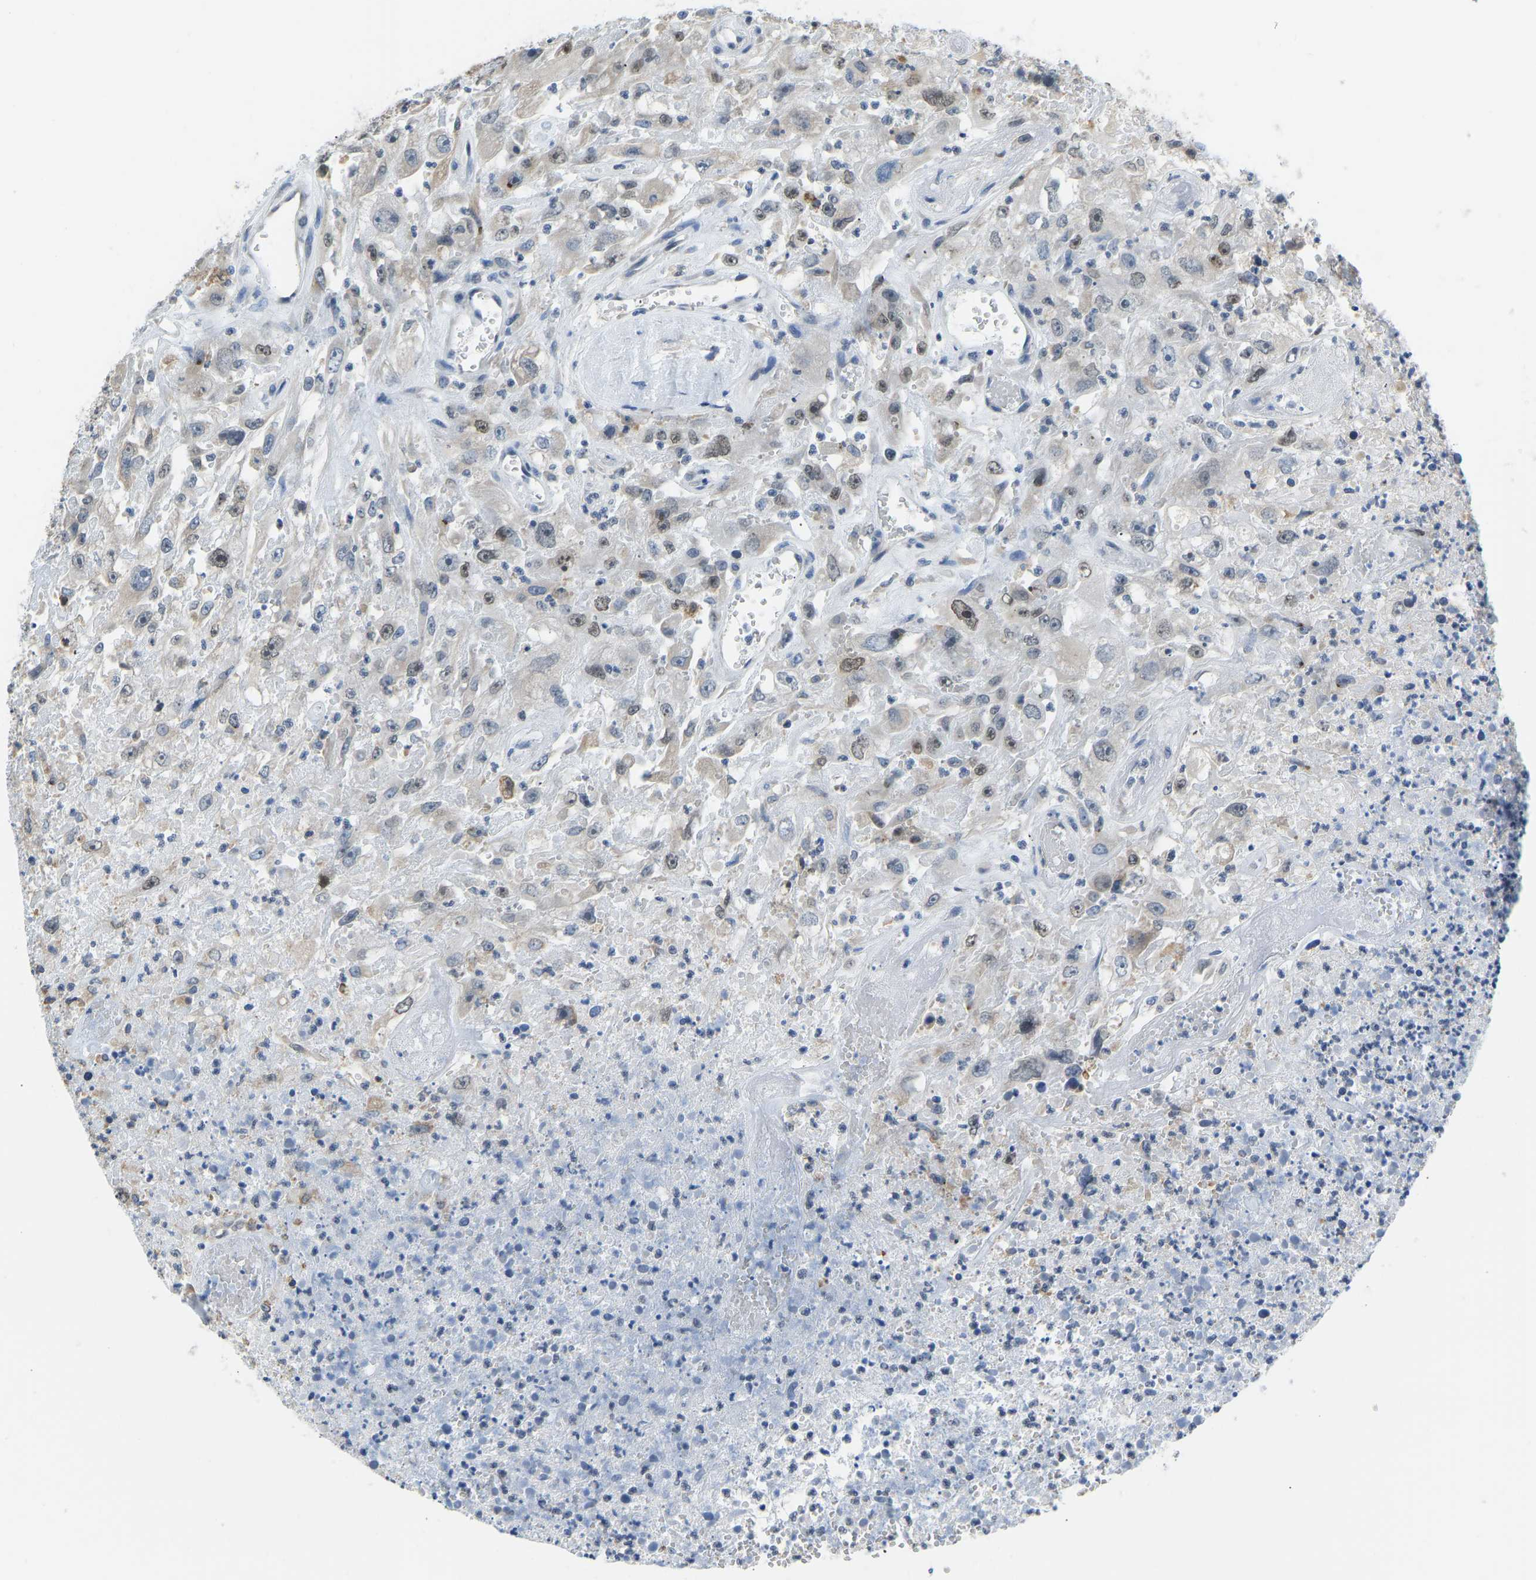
{"staining": {"intensity": "weak", "quantity": "25%-75%", "location": "nuclear"}, "tissue": "urothelial cancer", "cell_type": "Tumor cells", "image_type": "cancer", "snomed": [{"axis": "morphology", "description": "Urothelial carcinoma, High grade"}, {"axis": "topography", "description": "Urinary bladder"}], "caption": "Tumor cells reveal low levels of weak nuclear staining in approximately 25%-75% of cells in high-grade urothelial carcinoma.", "gene": "VRK1", "patient": {"sex": "male", "age": 46}}